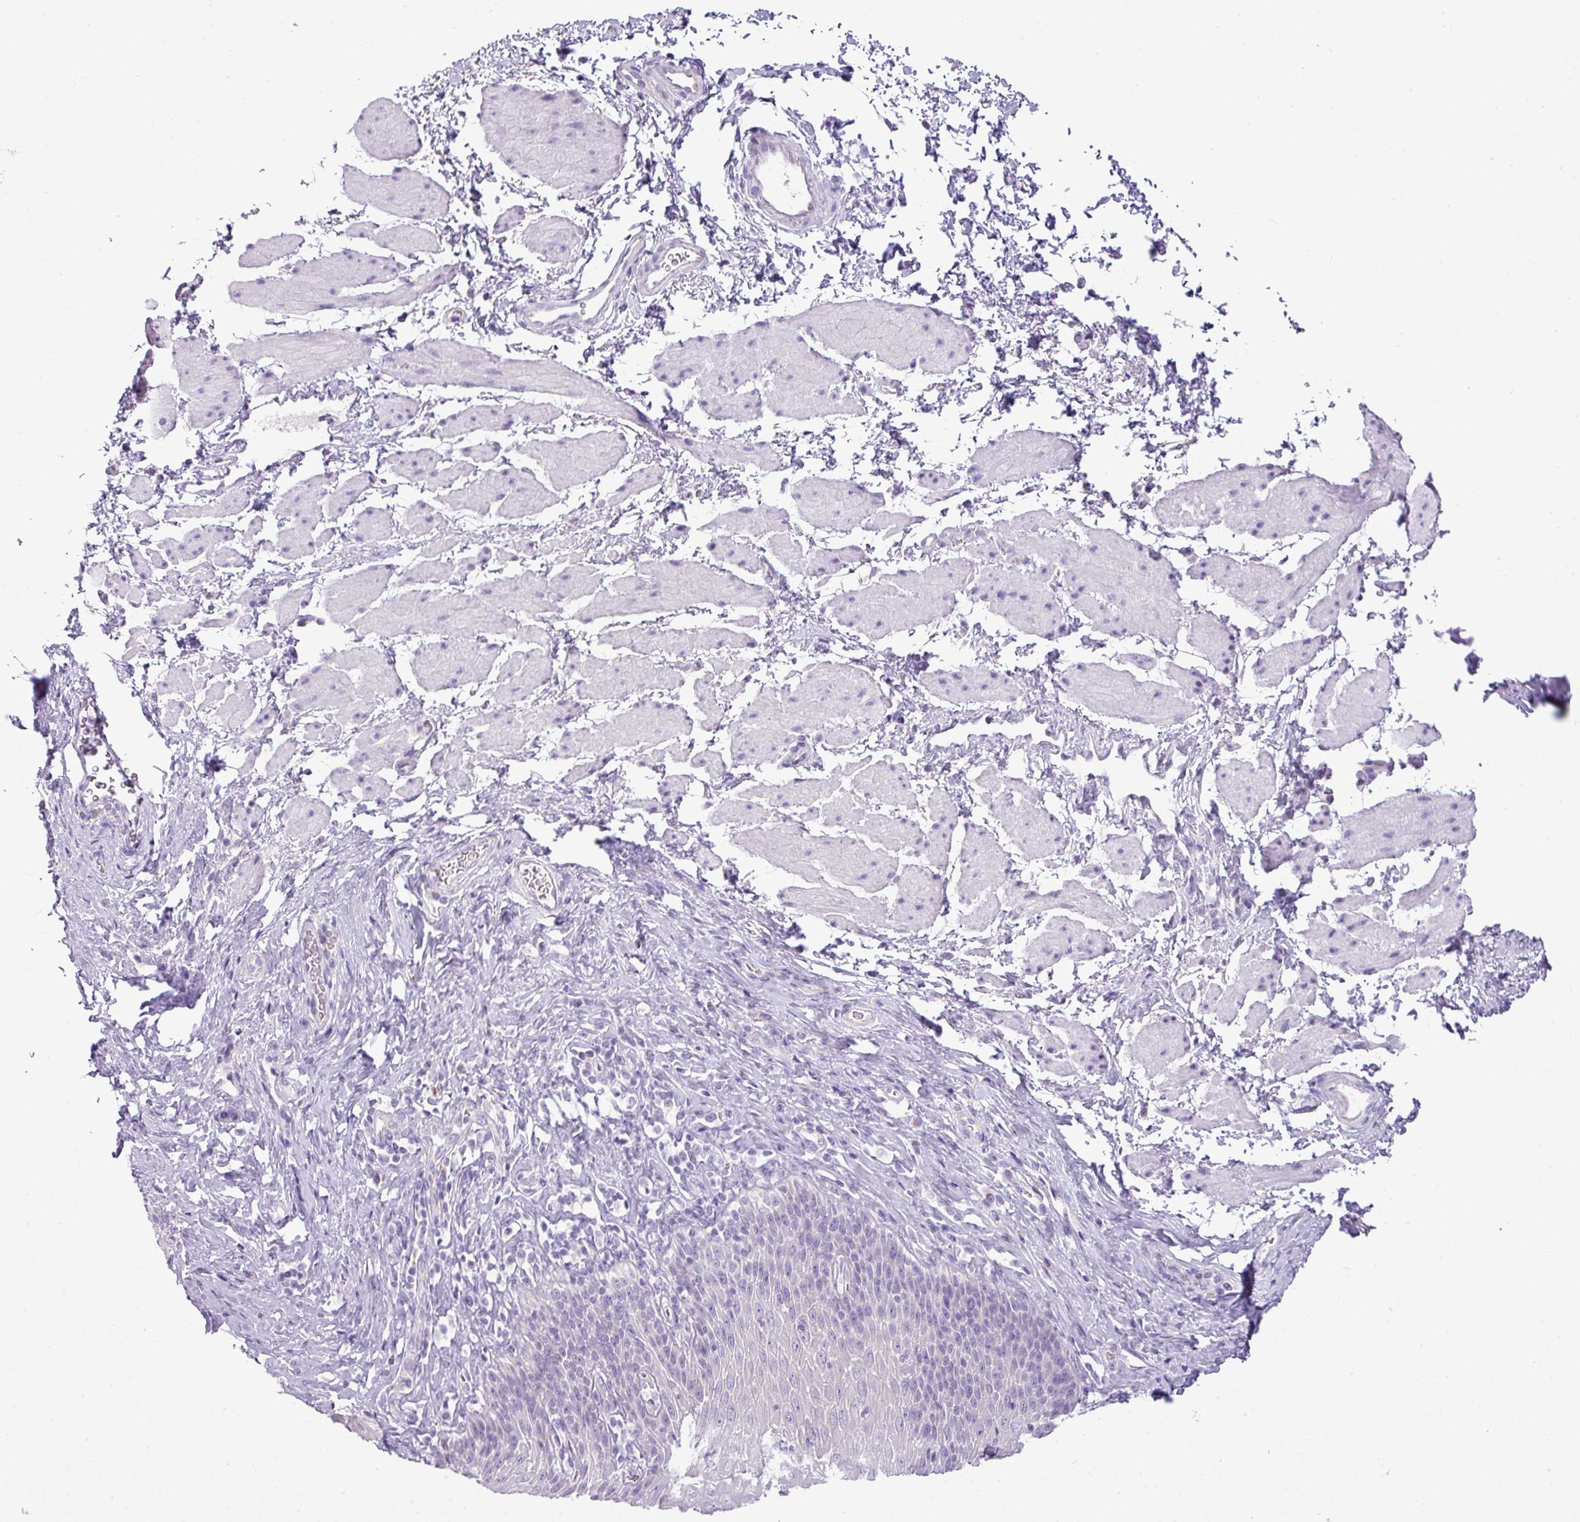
{"staining": {"intensity": "negative", "quantity": "none", "location": "none"}, "tissue": "esophagus", "cell_type": "Squamous epithelial cells", "image_type": "normal", "snomed": [{"axis": "morphology", "description": "Normal tissue, NOS"}, {"axis": "topography", "description": "Esophagus"}], "caption": "The photomicrograph exhibits no staining of squamous epithelial cells in normal esophagus.", "gene": "FAM43A", "patient": {"sex": "female", "age": 61}}